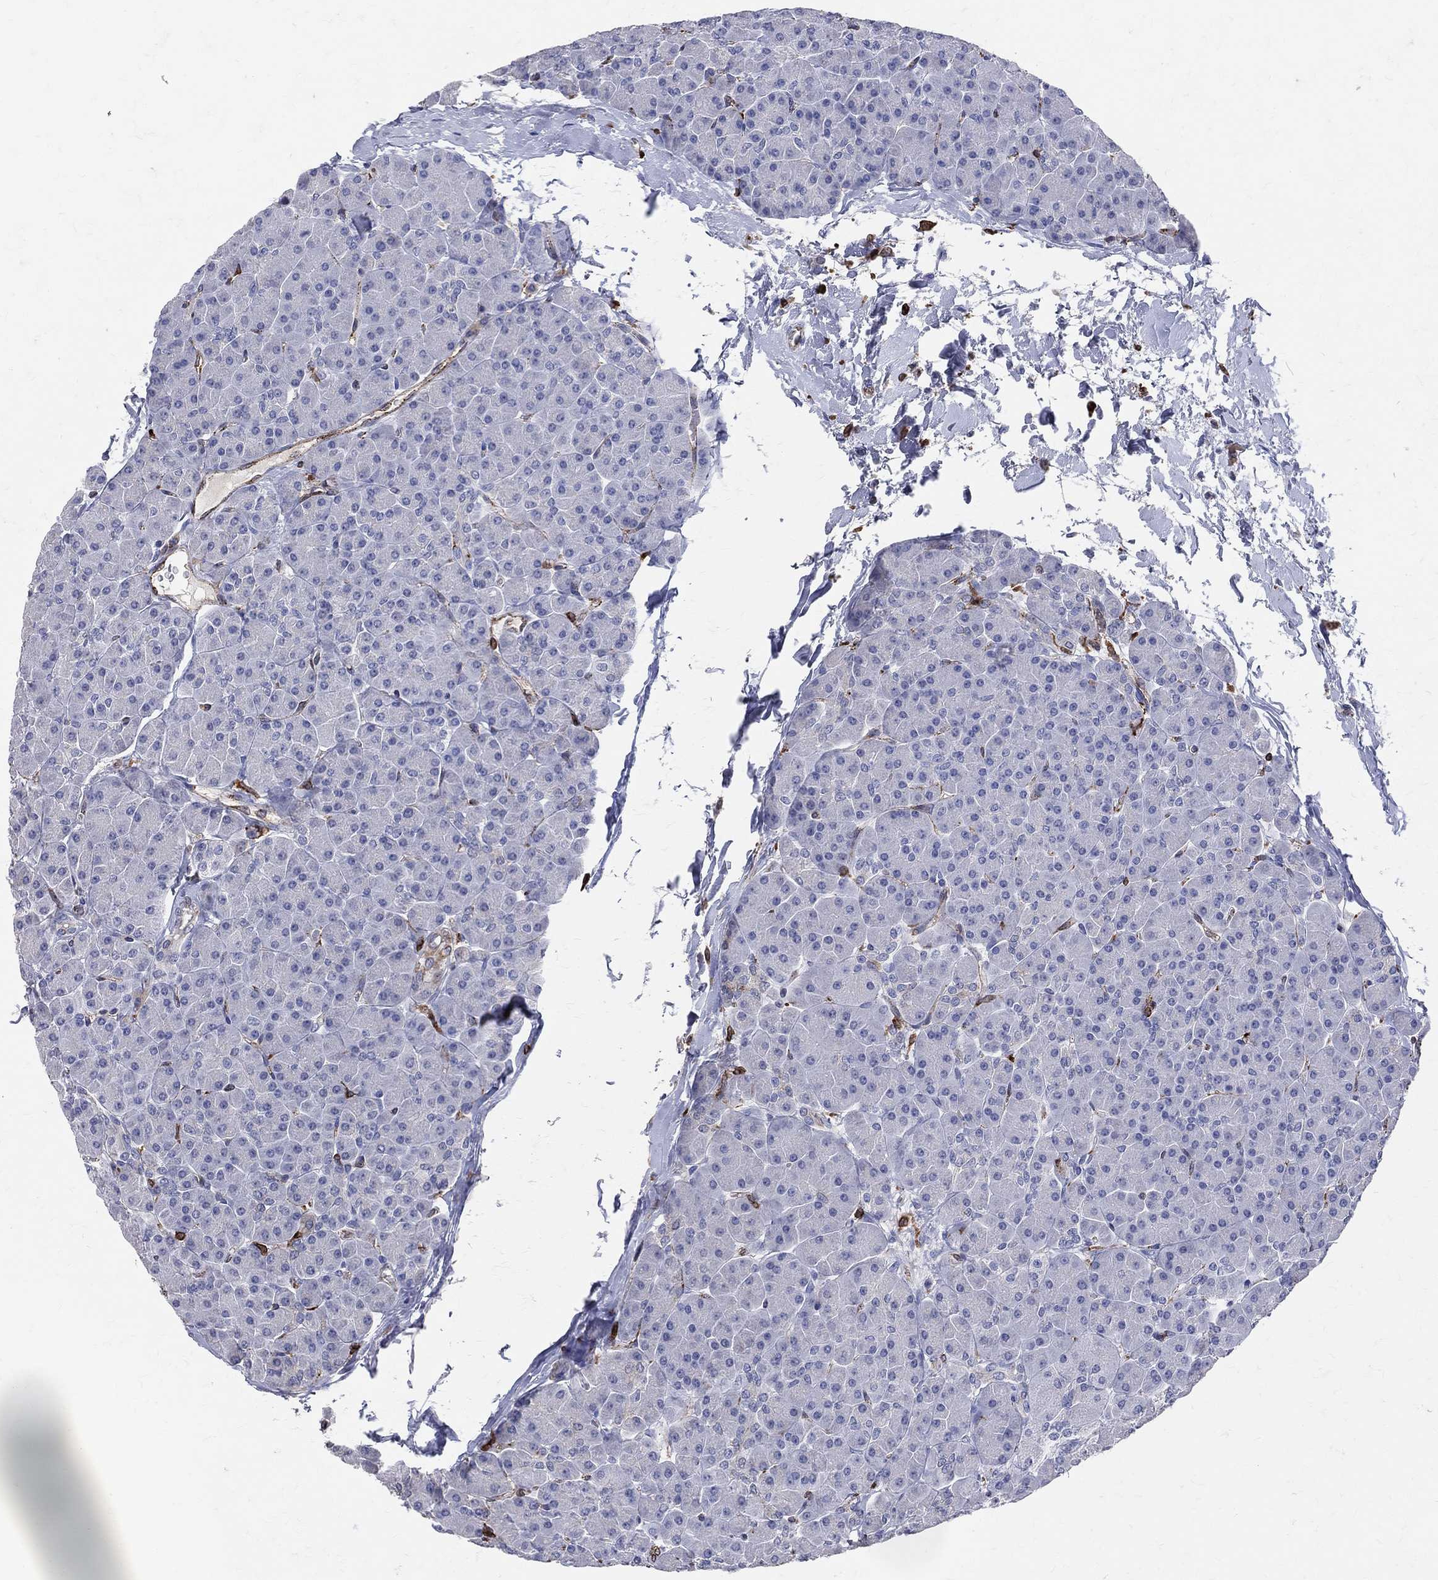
{"staining": {"intensity": "negative", "quantity": "none", "location": "none"}, "tissue": "pancreas", "cell_type": "Exocrine glandular cells", "image_type": "normal", "snomed": [{"axis": "morphology", "description": "Normal tissue, NOS"}, {"axis": "topography", "description": "Pancreas"}], "caption": "This is an immunohistochemistry (IHC) histopathology image of unremarkable pancreas. There is no staining in exocrine glandular cells.", "gene": "CD74", "patient": {"sex": "female", "age": 44}}